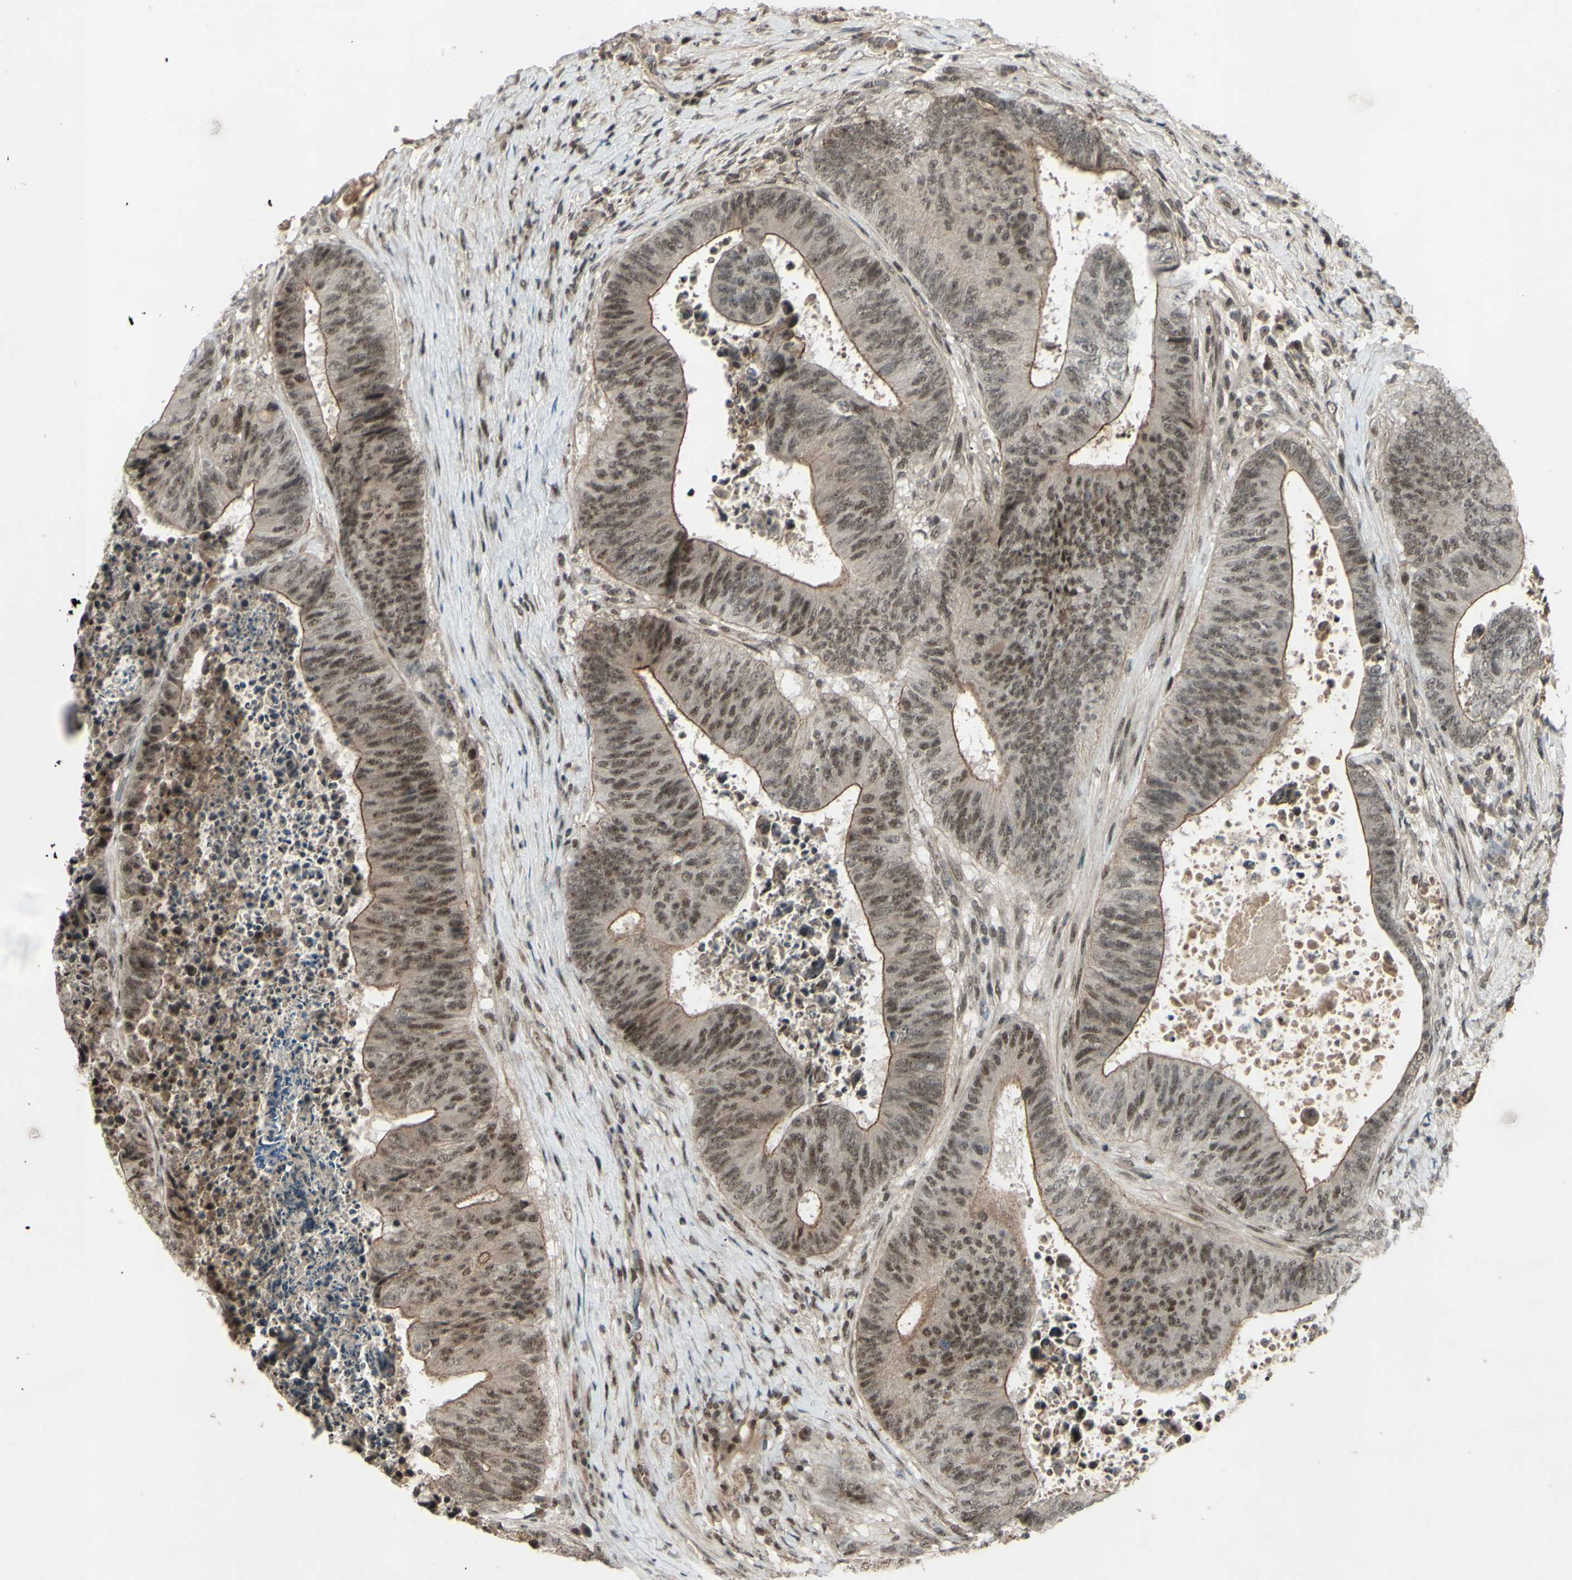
{"staining": {"intensity": "weak", "quantity": ">75%", "location": "nuclear"}, "tissue": "colorectal cancer", "cell_type": "Tumor cells", "image_type": "cancer", "snomed": [{"axis": "morphology", "description": "Adenocarcinoma, NOS"}, {"axis": "topography", "description": "Rectum"}], "caption": "Immunohistochemistry (IHC) of colorectal cancer shows low levels of weak nuclear staining in approximately >75% of tumor cells. The protein of interest is stained brown, and the nuclei are stained in blue (DAB IHC with brightfield microscopy, high magnification).", "gene": "SNW1", "patient": {"sex": "male", "age": 72}}